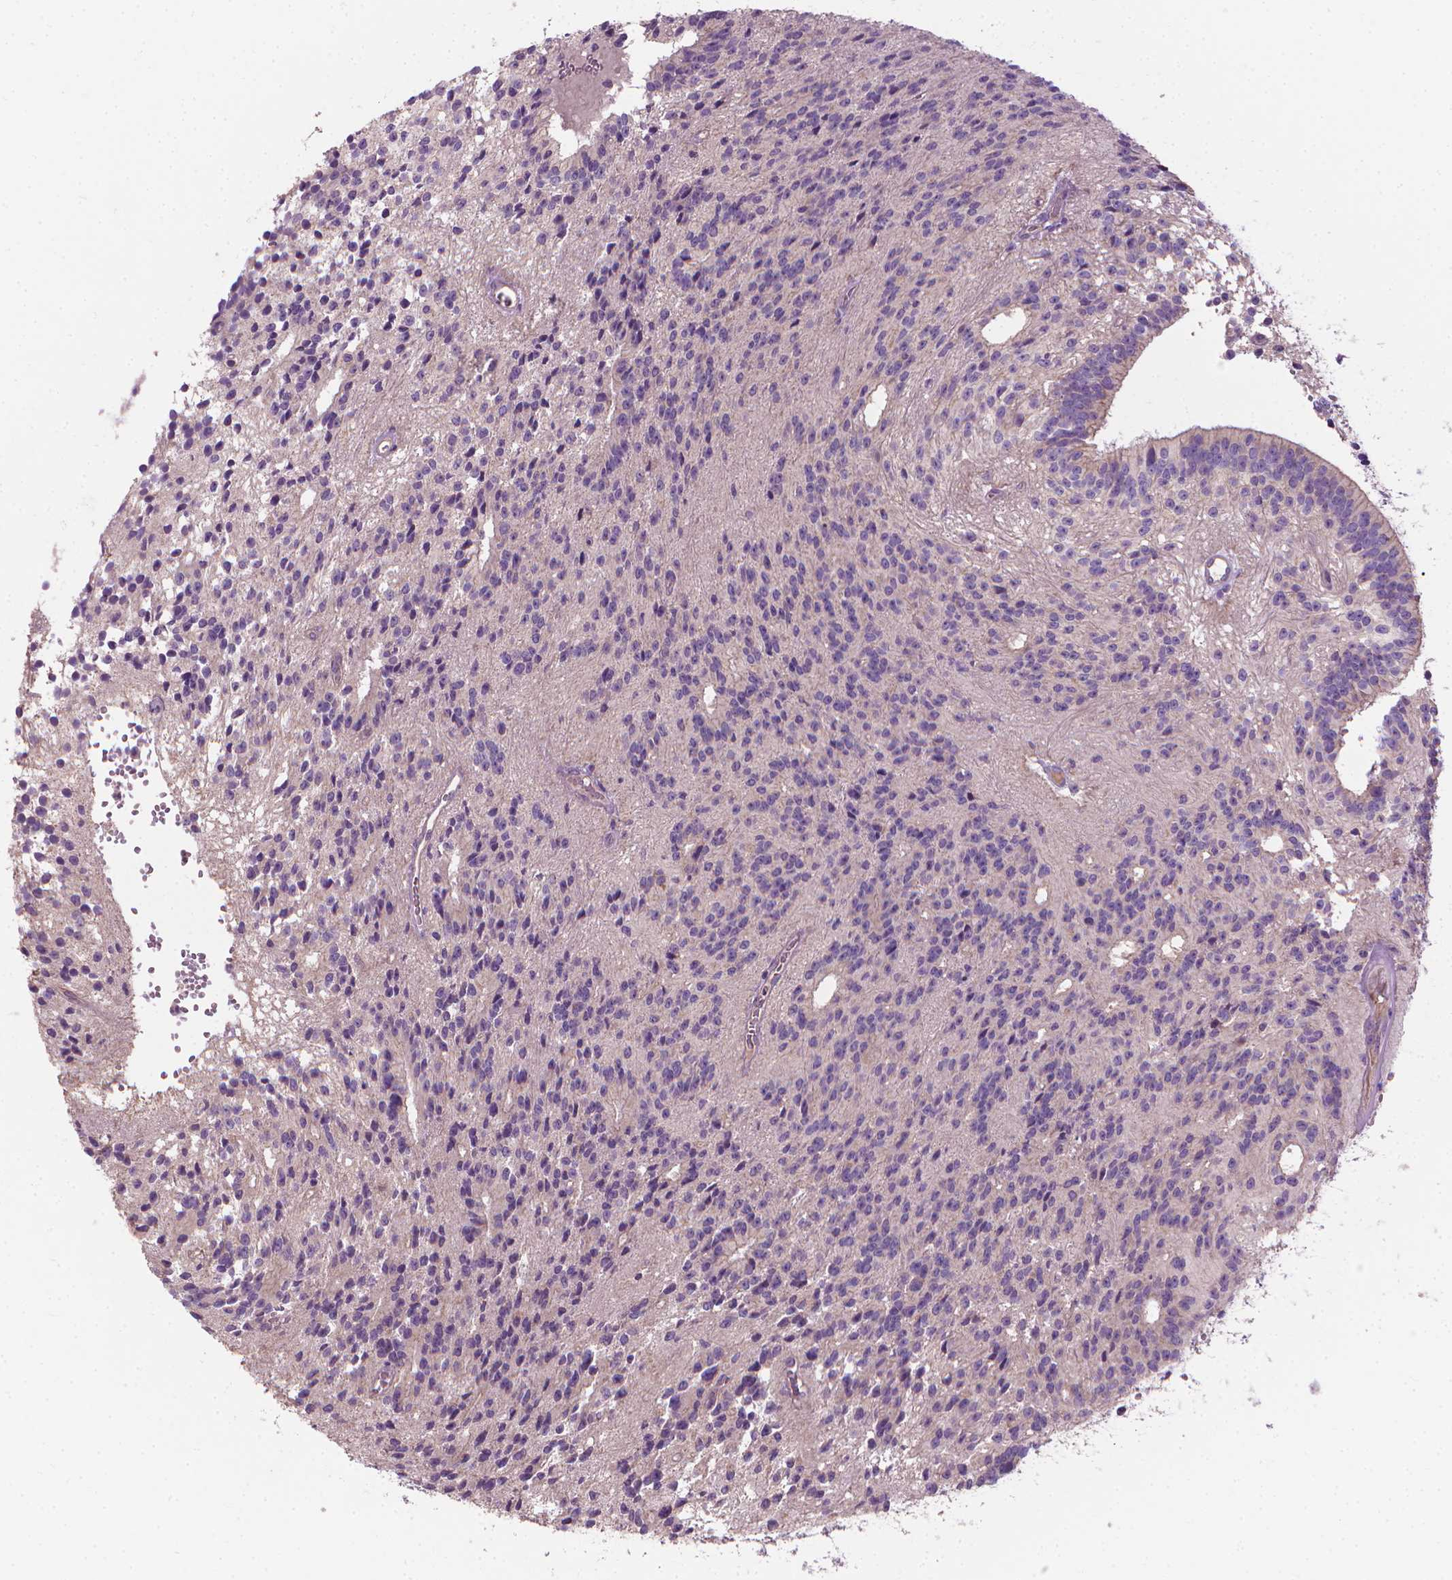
{"staining": {"intensity": "negative", "quantity": "none", "location": "none"}, "tissue": "glioma", "cell_type": "Tumor cells", "image_type": "cancer", "snomed": [{"axis": "morphology", "description": "Glioma, malignant, Low grade"}, {"axis": "topography", "description": "Brain"}], "caption": "Immunohistochemical staining of malignant glioma (low-grade) exhibits no significant positivity in tumor cells.", "gene": "RIIAD1", "patient": {"sex": "male", "age": 31}}